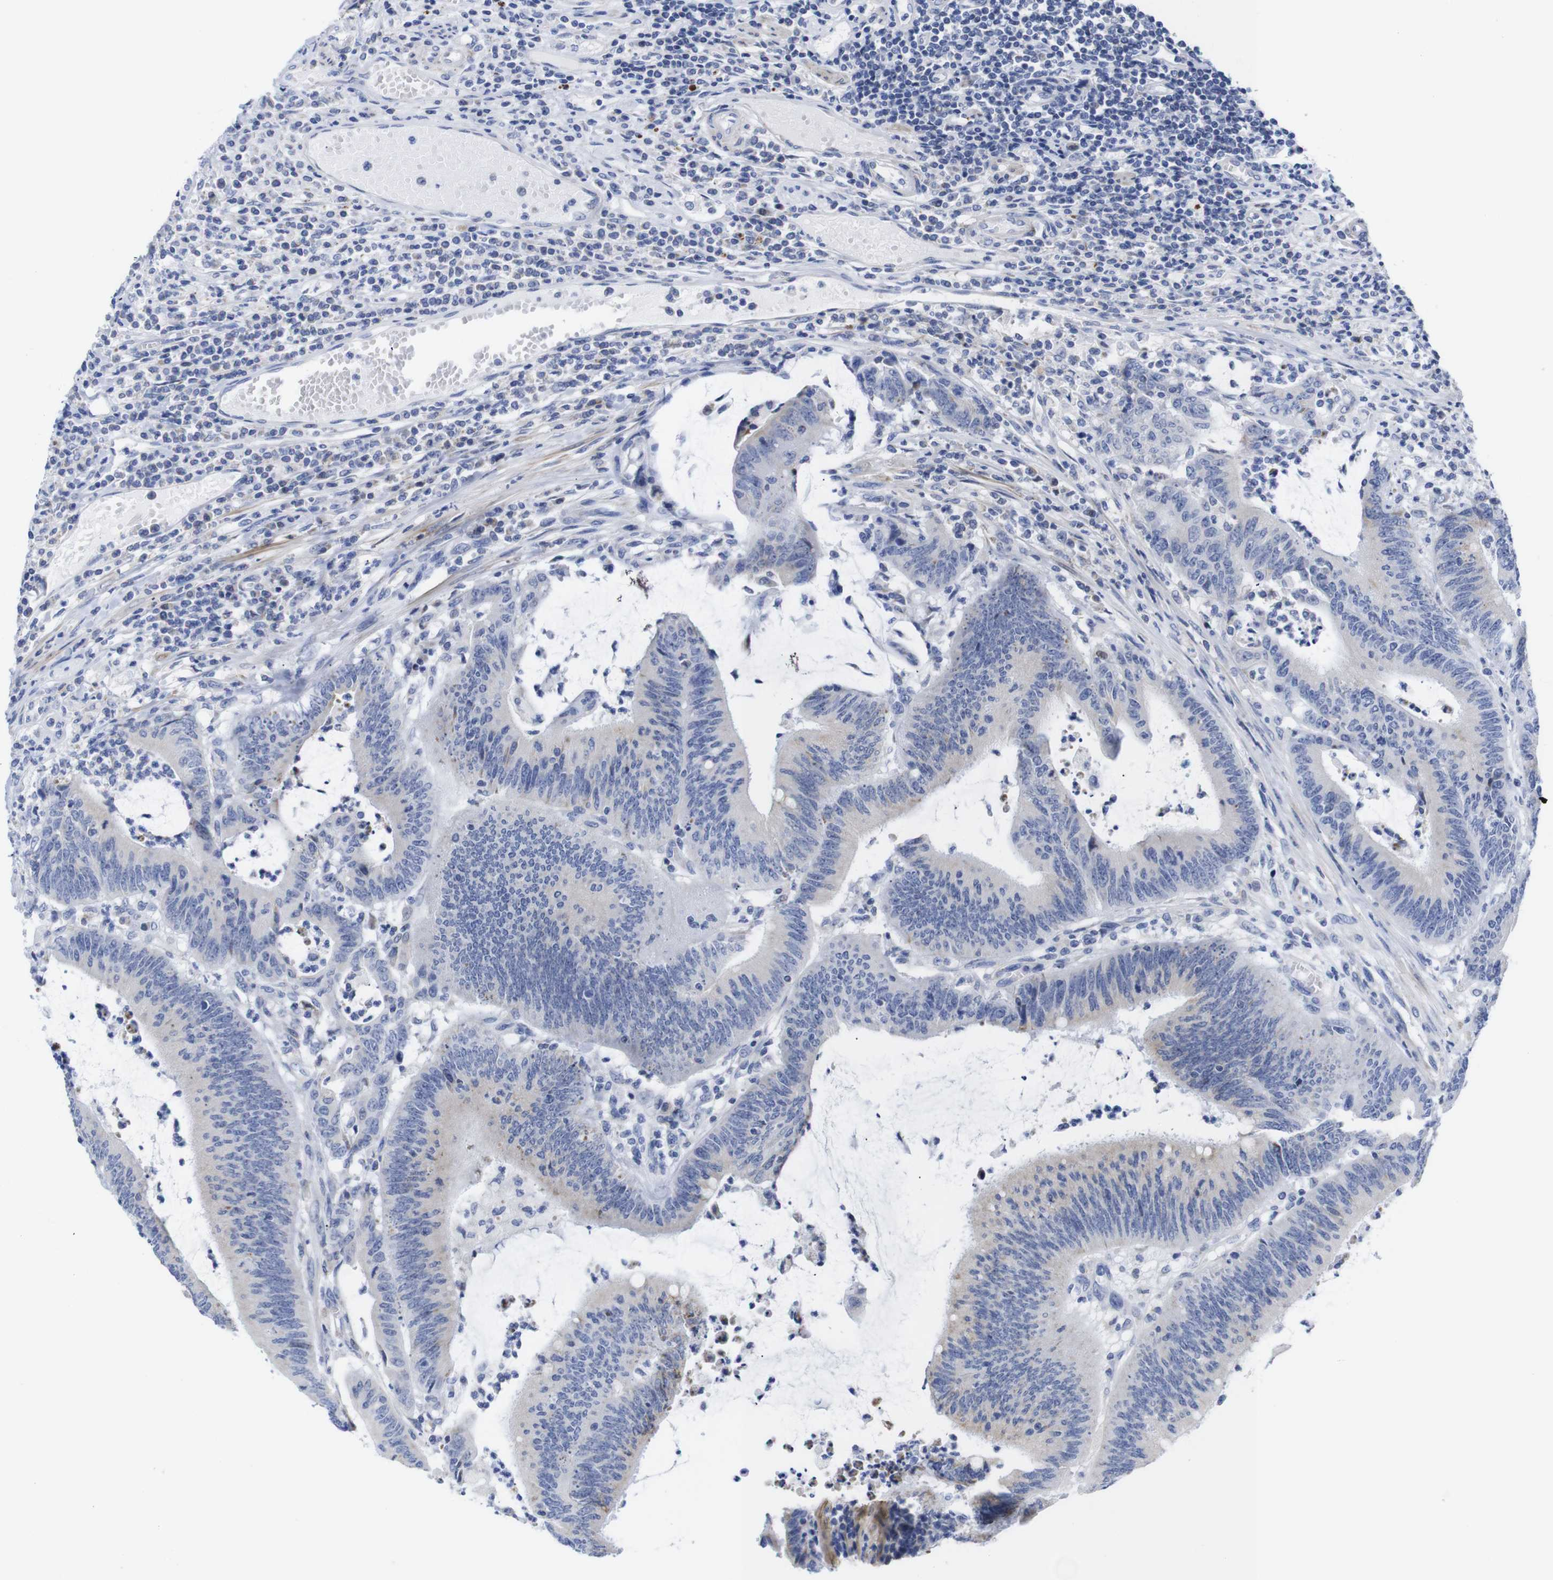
{"staining": {"intensity": "negative", "quantity": "none", "location": "none"}, "tissue": "colorectal cancer", "cell_type": "Tumor cells", "image_type": "cancer", "snomed": [{"axis": "morphology", "description": "Adenocarcinoma, NOS"}, {"axis": "topography", "description": "Rectum"}], "caption": "Protein analysis of adenocarcinoma (colorectal) demonstrates no significant staining in tumor cells. (IHC, brightfield microscopy, high magnification).", "gene": "LRRC55", "patient": {"sex": "female", "age": 66}}